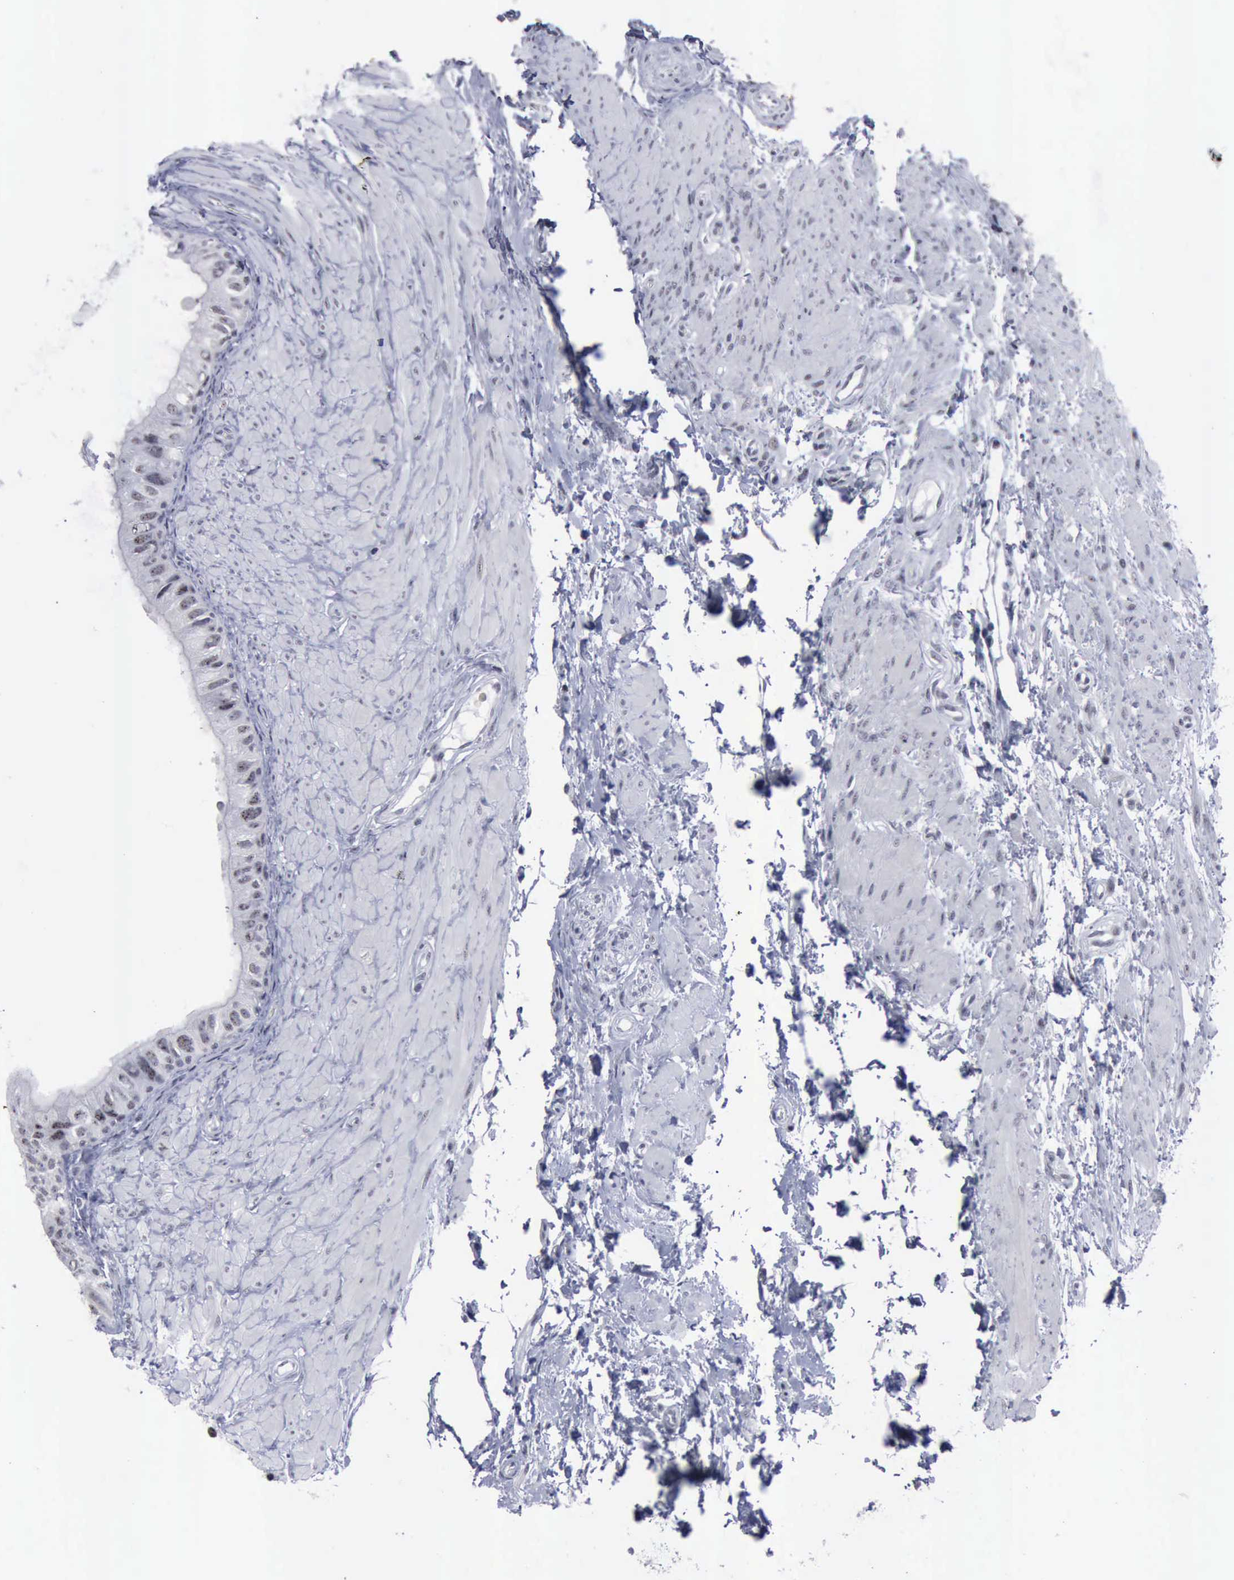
{"staining": {"intensity": "negative", "quantity": "none", "location": "none"}, "tissue": "epididymis", "cell_type": "Glandular cells", "image_type": "normal", "snomed": [{"axis": "morphology", "description": "Normal tissue, NOS"}, {"axis": "topography", "description": "Epididymis"}], "caption": "This is an IHC photomicrograph of benign human epididymis. There is no expression in glandular cells.", "gene": "BRD1", "patient": {"sex": "male", "age": 68}}